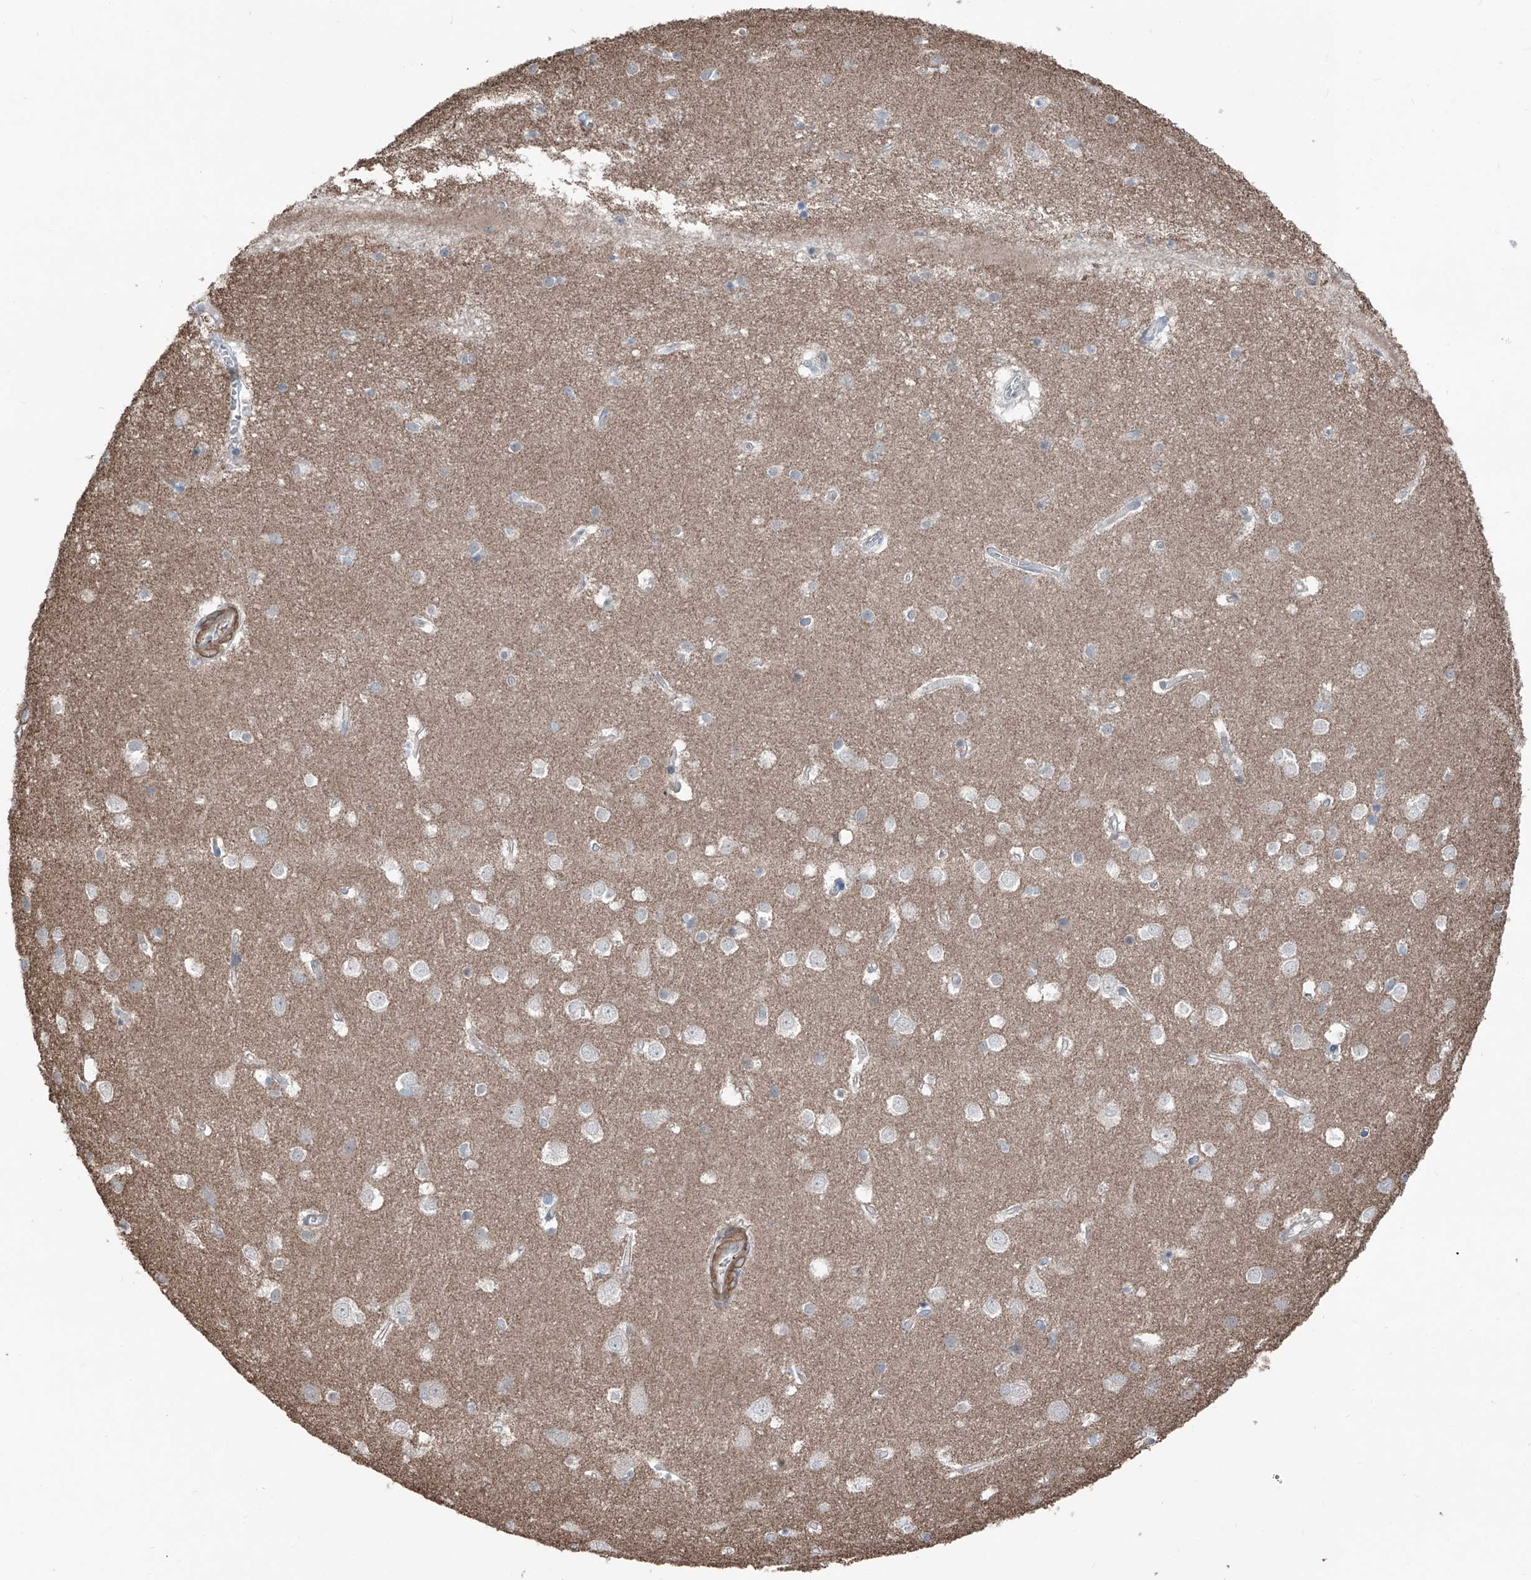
{"staining": {"intensity": "moderate", "quantity": "<25%", "location": "cytoplasmic/membranous"}, "tissue": "cerebral cortex", "cell_type": "Endothelial cells", "image_type": "normal", "snomed": [{"axis": "morphology", "description": "Normal tissue, NOS"}, {"axis": "topography", "description": "Cerebral cortex"}], "caption": "Endothelial cells reveal low levels of moderate cytoplasmic/membranous positivity in approximately <25% of cells in unremarkable human cerebral cortex. (DAB (3,3'-diaminobenzidine) = brown stain, brightfield microscopy at high magnification).", "gene": "HSPB11", "patient": {"sex": "male", "age": 54}}